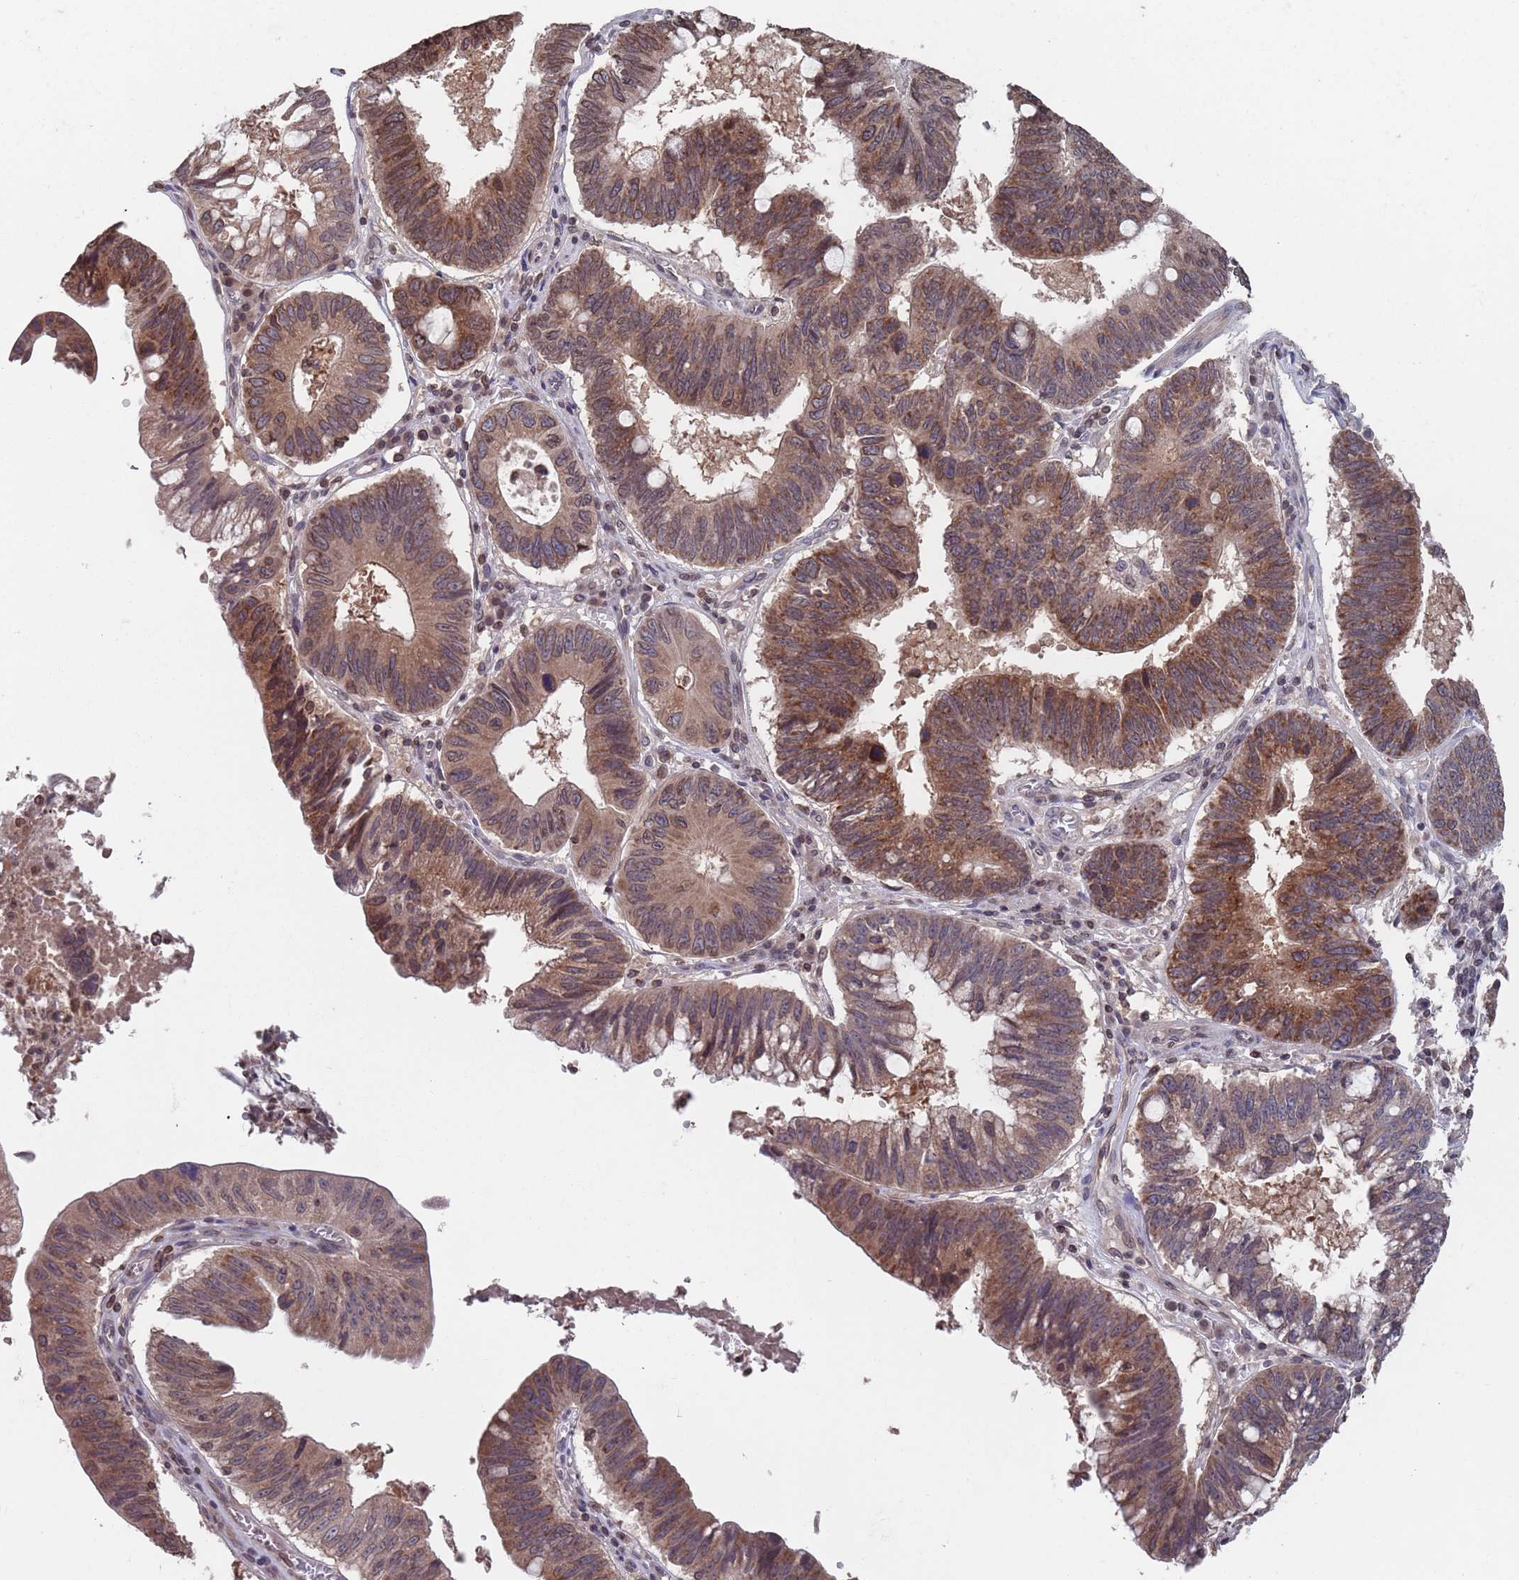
{"staining": {"intensity": "moderate", "quantity": ">75%", "location": "cytoplasmic/membranous,nuclear"}, "tissue": "stomach cancer", "cell_type": "Tumor cells", "image_type": "cancer", "snomed": [{"axis": "morphology", "description": "Adenocarcinoma, NOS"}, {"axis": "topography", "description": "Stomach"}], "caption": "A micrograph of human stomach adenocarcinoma stained for a protein reveals moderate cytoplasmic/membranous and nuclear brown staining in tumor cells.", "gene": "SDHAF3", "patient": {"sex": "male", "age": 59}}